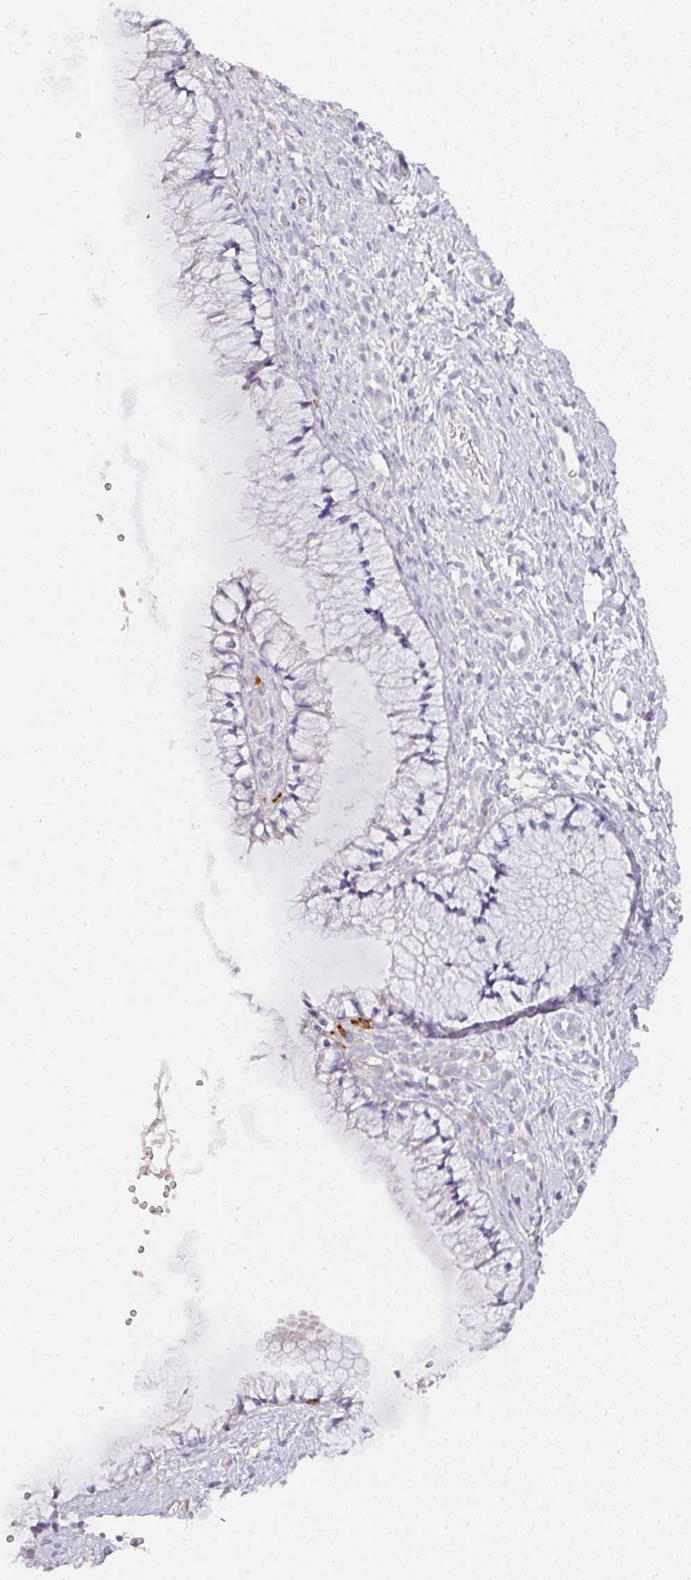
{"staining": {"intensity": "negative", "quantity": "none", "location": "none"}, "tissue": "cervix", "cell_type": "Glandular cells", "image_type": "normal", "snomed": [{"axis": "morphology", "description": "Normal tissue, NOS"}, {"axis": "topography", "description": "Cervix"}], "caption": "Histopathology image shows no protein expression in glandular cells of benign cervix. (DAB immunohistochemistry (IHC) with hematoxylin counter stain).", "gene": "HHEX", "patient": {"sex": "female", "age": 36}}